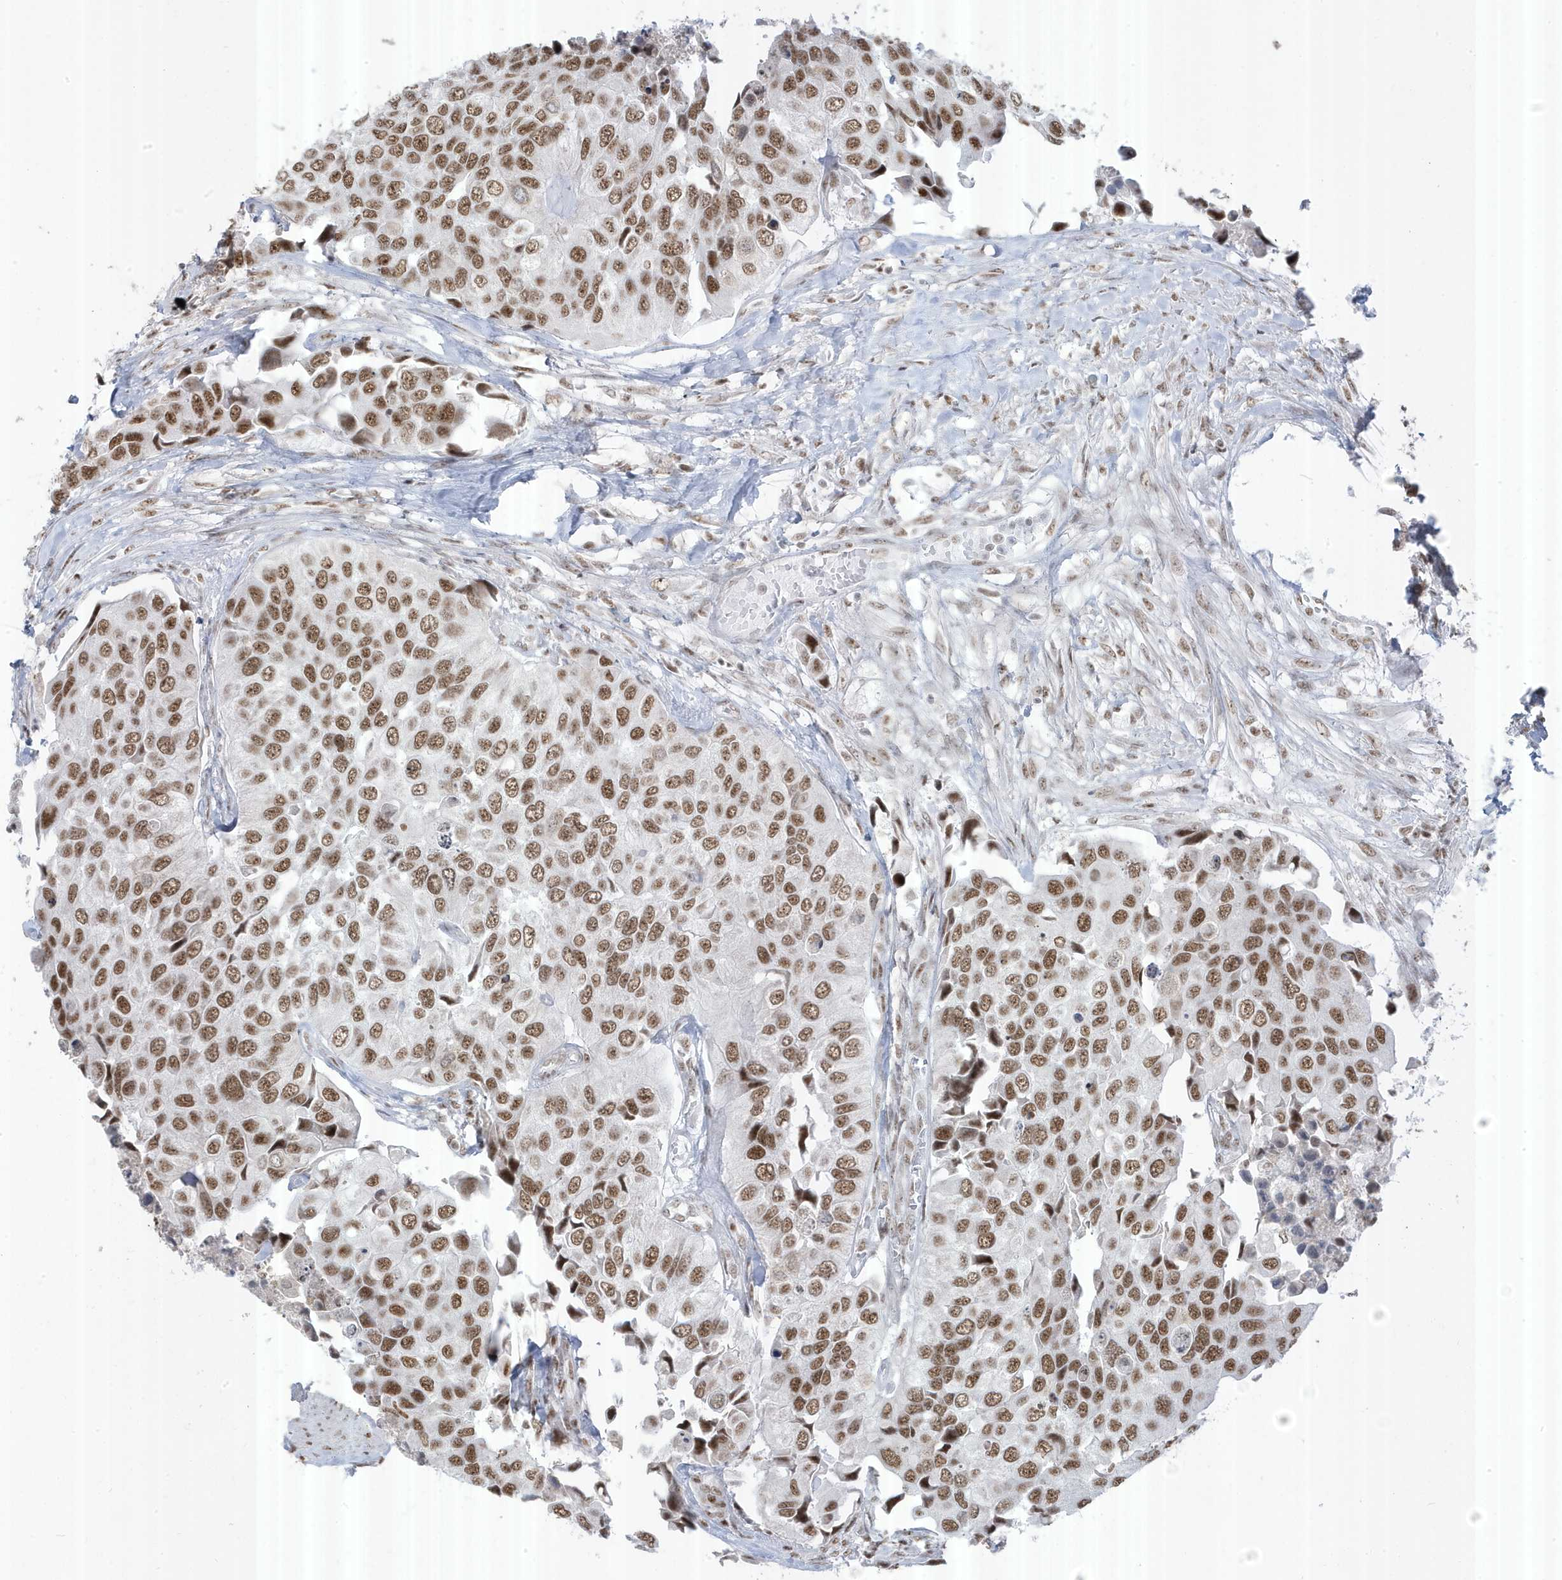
{"staining": {"intensity": "moderate", "quantity": ">75%", "location": "nuclear"}, "tissue": "urothelial cancer", "cell_type": "Tumor cells", "image_type": "cancer", "snomed": [{"axis": "morphology", "description": "Urothelial carcinoma, High grade"}, {"axis": "topography", "description": "Urinary bladder"}], "caption": "An IHC micrograph of neoplastic tissue is shown. Protein staining in brown shows moderate nuclear positivity in urothelial carcinoma (high-grade) within tumor cells.", "gene": "MTREX", "patient": {"sex": "male", "age": 74}}